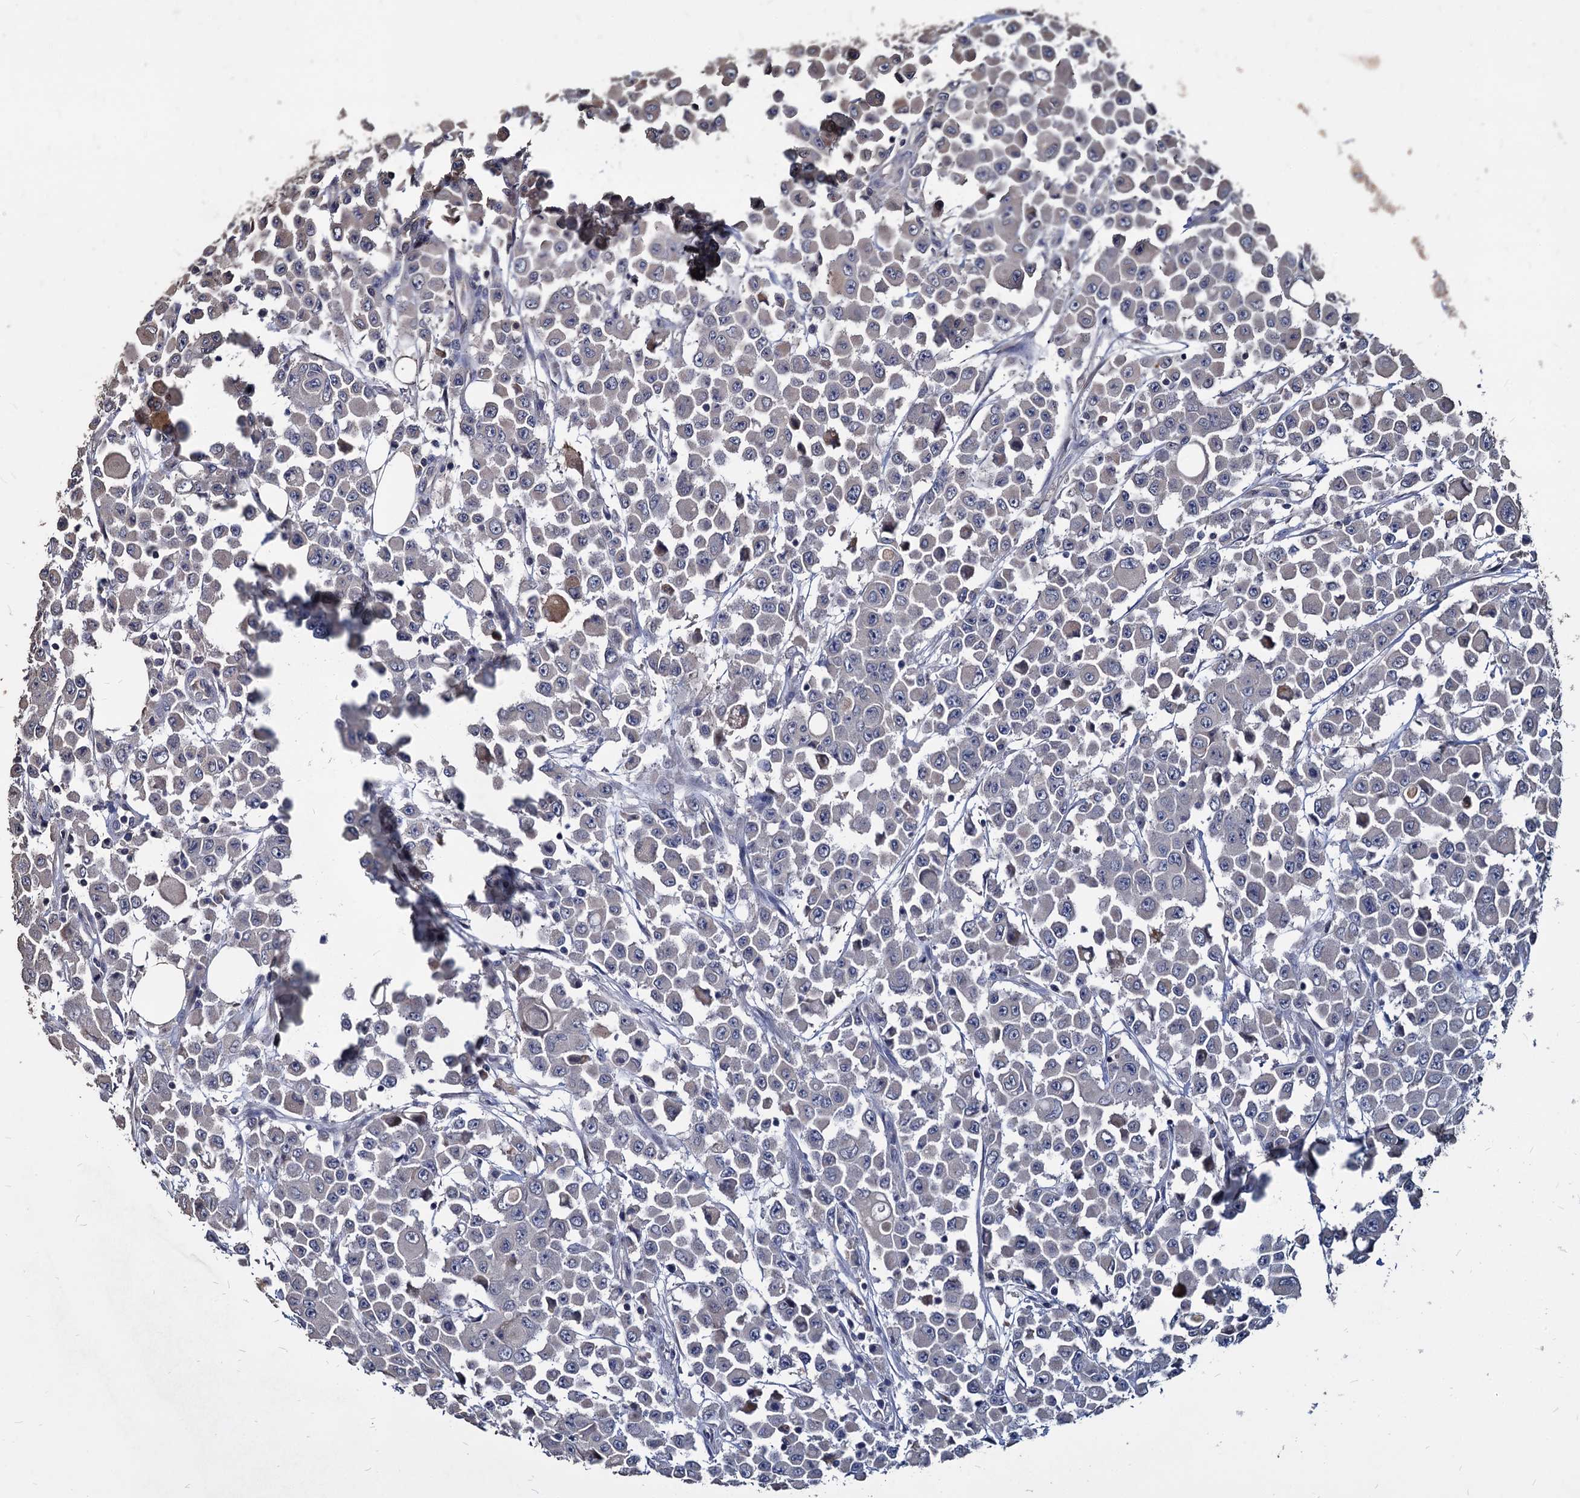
{"staining": {"intensity": "negative", "quantity": "none", "location": "none"}, "tissue": "colorectal cancer", "cell_type": "Tumor cells", "image_type": "cancer", "snomed": [{"axis": "morphology", "description": "Adenocarcinoma, NOS"}, {"axis": "topography", "description": "Colon"}], "caption": "Human adenocarcinoma (colorectal) stained for a protein using immunohistochemistry (IHC) exhibits no expression in tumor cells.", "gene": "DEPDC4", "patient": {"sex": "male", "age": 51}}